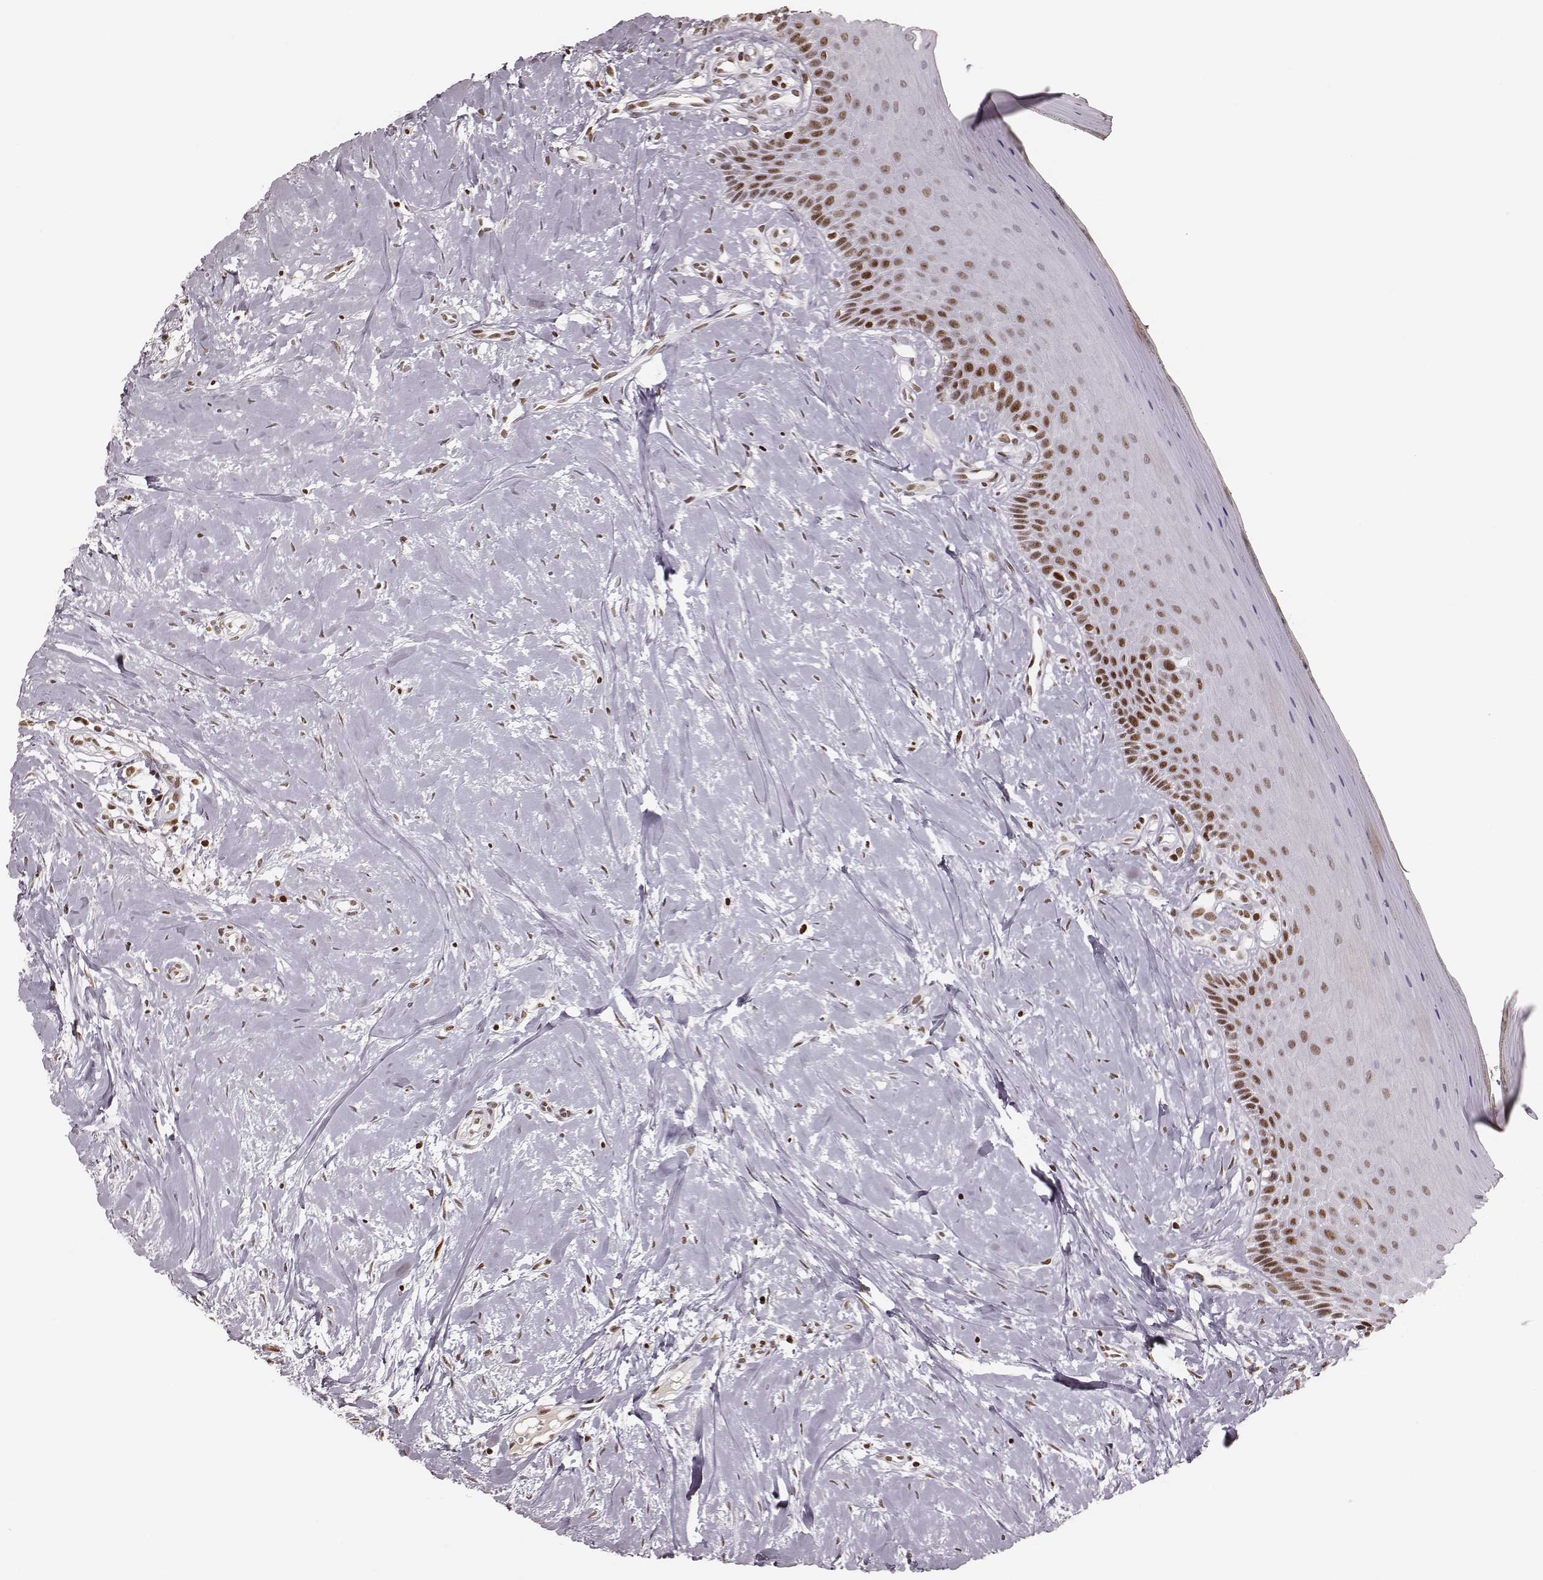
{"staining": {"intensity": "moderate", "quantity": ">75%", "location": "nuclear"}, "tissue": "oral mucosa", "cell_type": "Squamous epithelial cells", "image_type": "normal", "snomed": [{"axis": "morphology", "description": "Normal tissue, NOS"}, {"axis": "topography", "description": "Oral tissue"}], "caption": "A photomicrograph showing moderate nuclear staining in about >75% of squamous epithelial cells in unremarkable oral mucosa, as visualized by brown immunohistochemical staining.", "gene": "PARP1", "patient": {"sex": "female", "age": 43}}